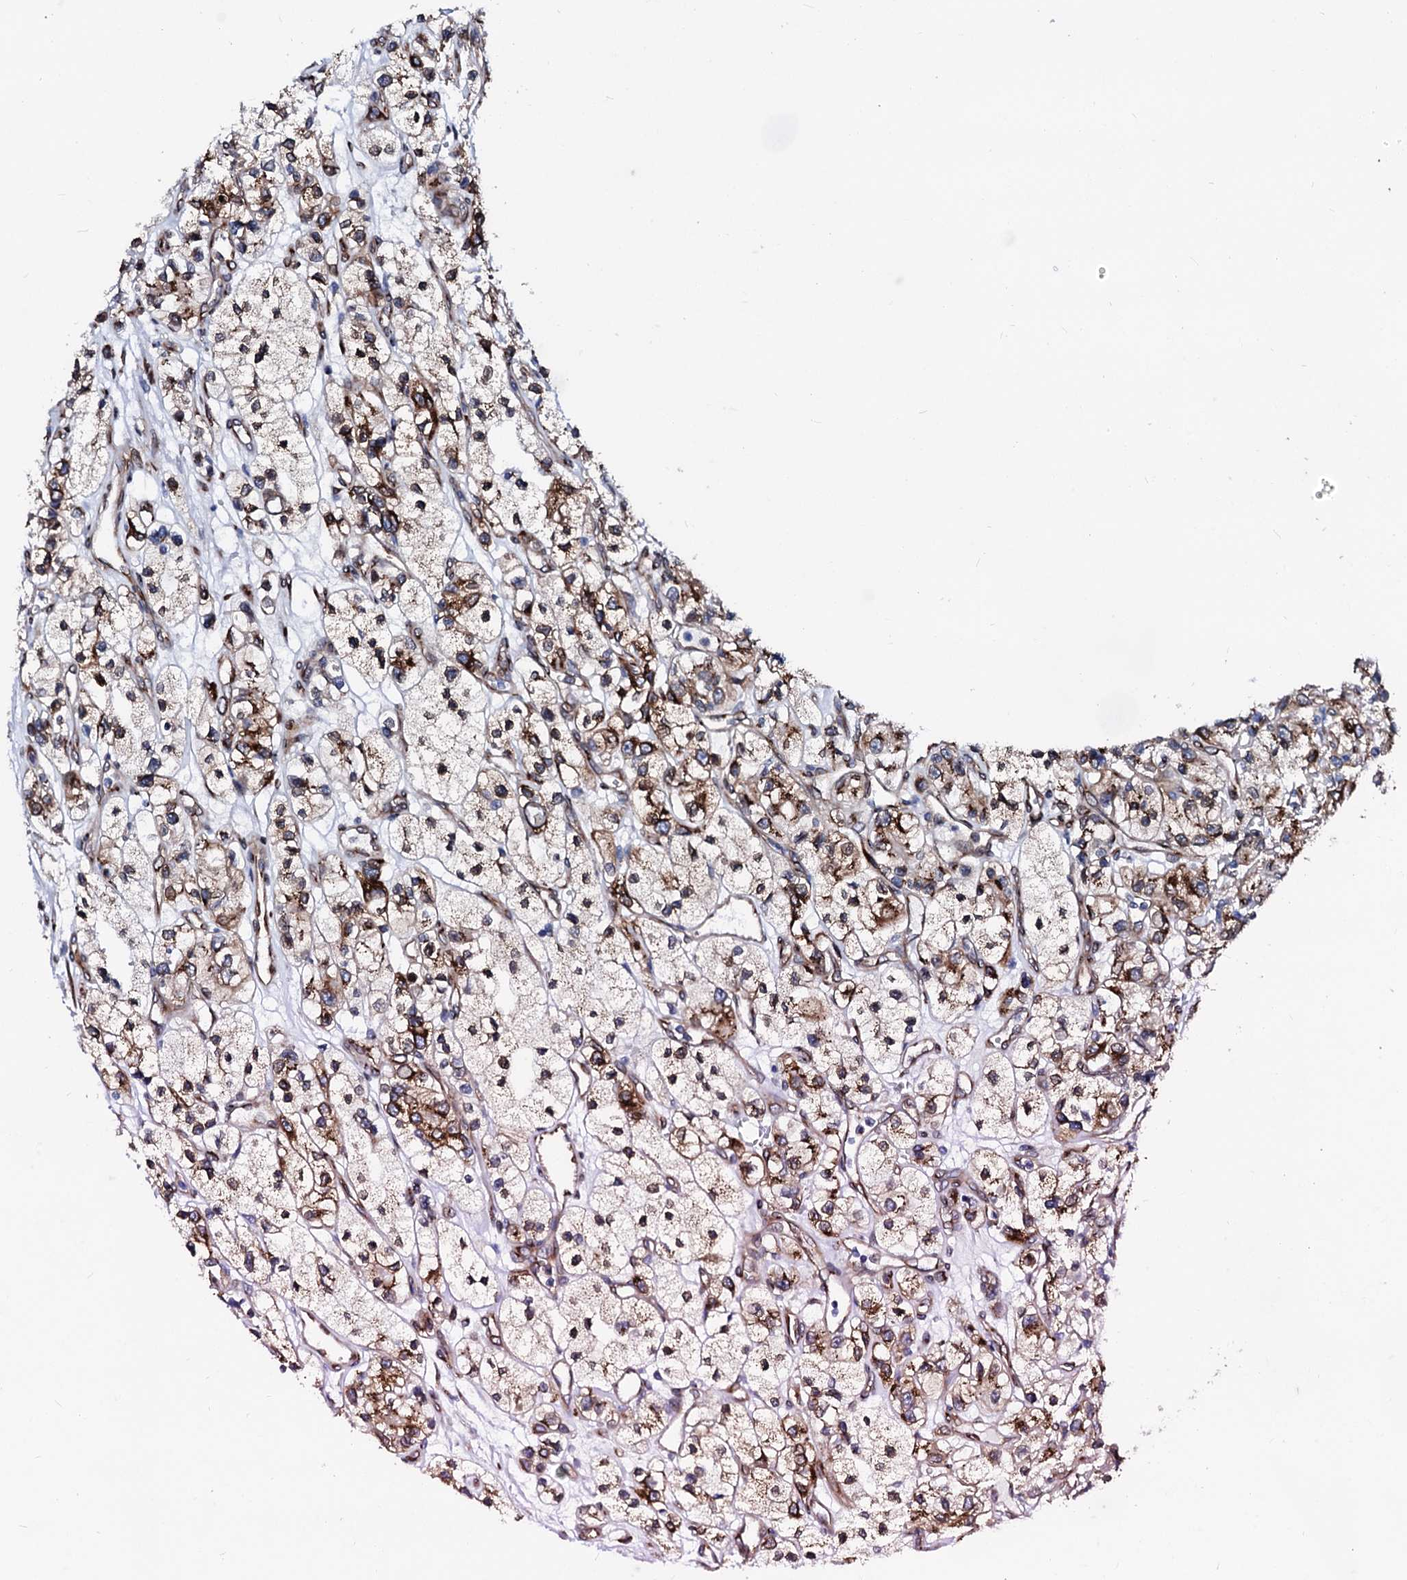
{"staining": {"intensity": "moderate", "quantity": ">75%", "location": "cytoplasmic/membranous"}, "tissue": "renal cancer", "cell_type": "Tumor cells", "image_type": "cancer", "snomed": [{"axis": "morphology", "description": "Adenocarcinoma, NOS"}, {"axis": "topography", "description": "Kidney"}], "caption": "The image shows immunohistochemical staining of renal adenocarcinoma. There is moderate cytoplasmic/membranous positivity is appreciated in approximately >75% of tumor cells. The protein of interest is stained brown, and the nuclei are stained in blue (DAB (3,3'-diaminobenzidine) IHC with brightfield microscopy, high magnification).", "gene": "TMCO3", "patient": {"sex": "female", "age": 57}}